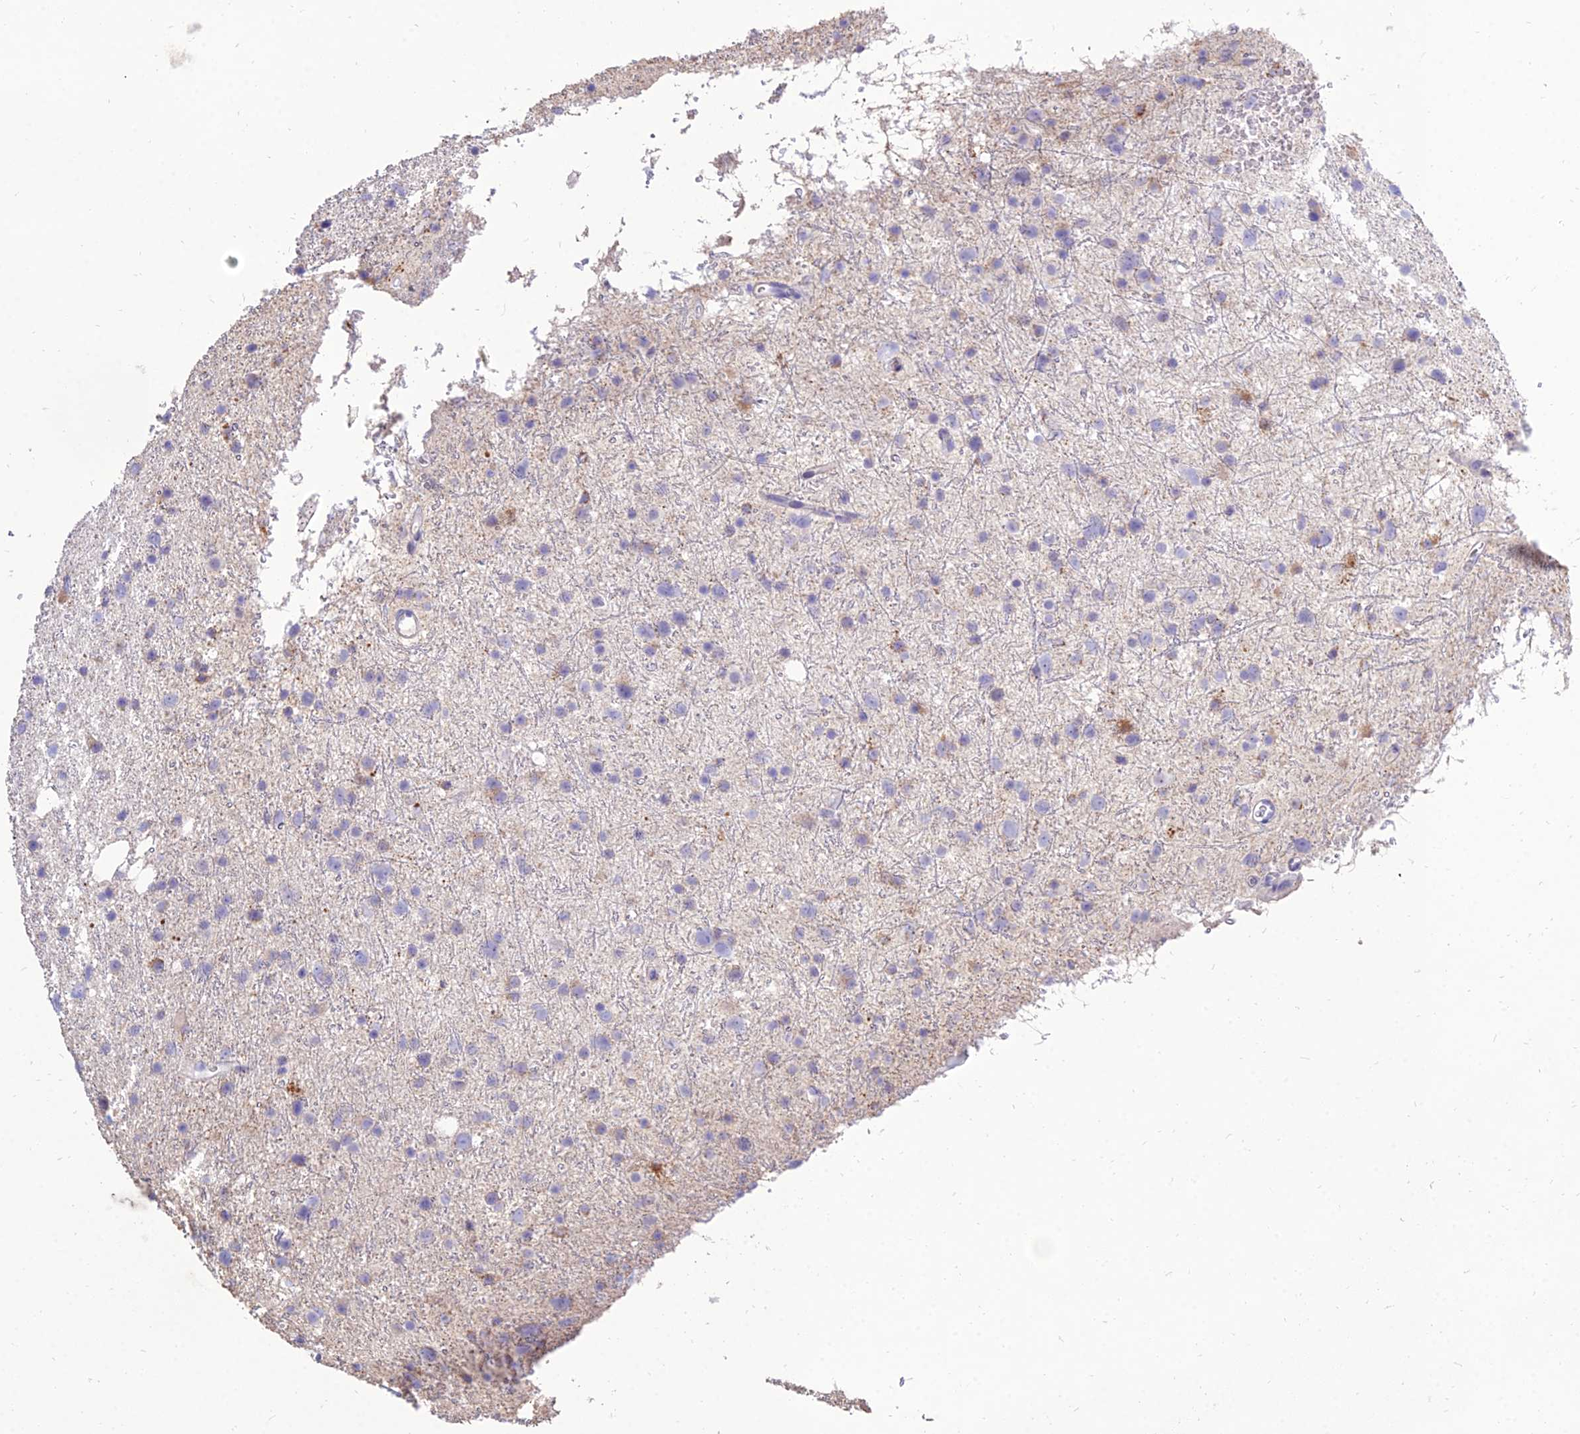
{"staining": {"intensity": "negative", "quantity": "none", "location": "none"}, "tissue": "glioma", "cell_type": "Tumor cells", "image_type": "cancer", "snomed": [{"axis": "morphology", "description": "Glioma, malignant, Low grade"}, {"axis": "topography", "description": "Cerebral cortex"}], "caption": "IHC of glioma reveals no expression in tumor cells.", "gene": "PKN3", "patient": {"sex": "female", "age": 39}}